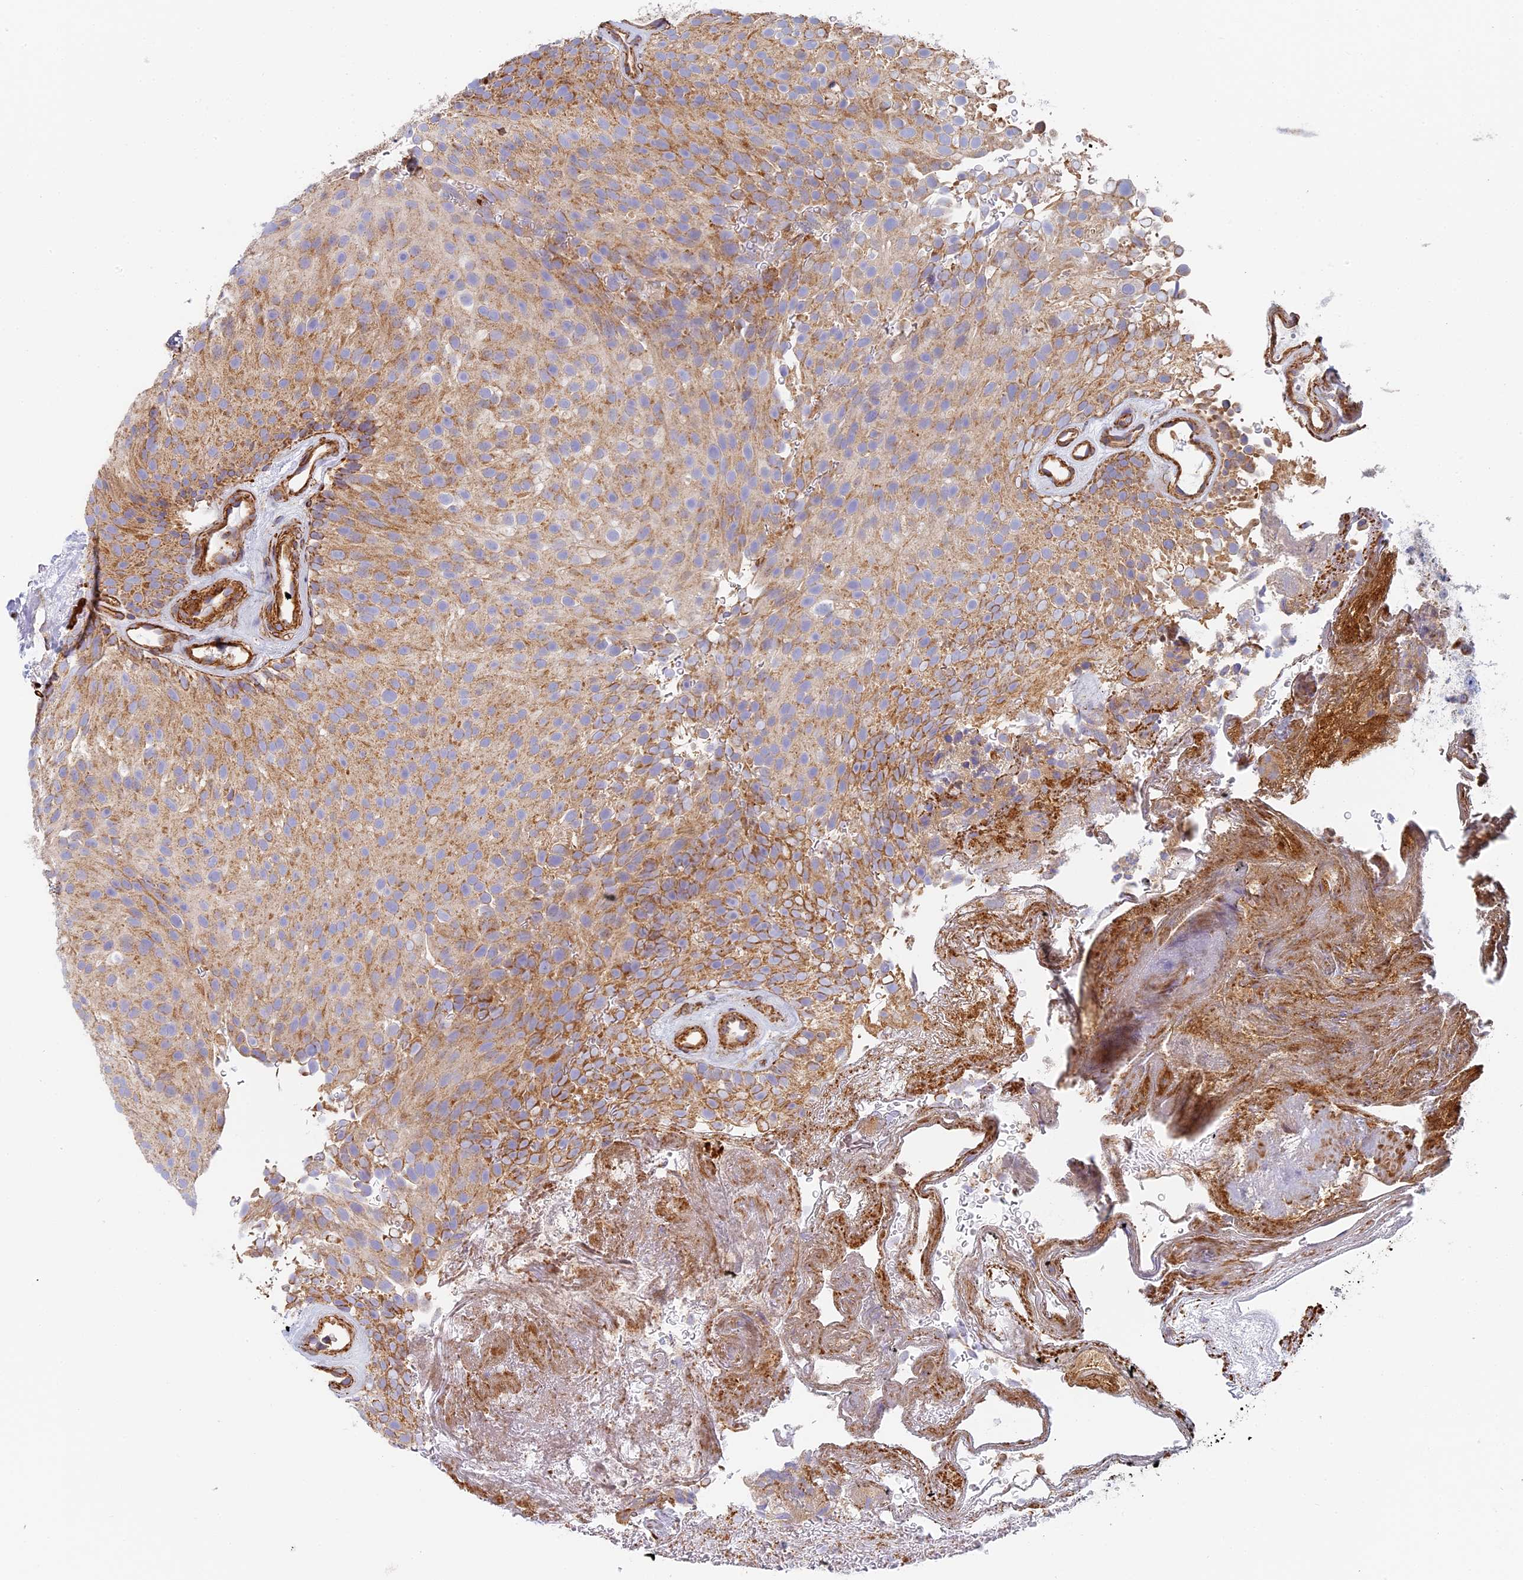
{"staining": {"intensity": "weak", "quantity": ">75%", "location": "cytoplasmic/membranous"}, "tissue": "urothelial cancer", "cell_type": "Tumor cells", "image_type": "cancer", "snomed": [{"axis": "morphology", "description": "Urothelial carcinoma, Low grade"}, {"axis": "topography", "description": "Urinary bladder"}], "caption": "A low amount of weak cytoplasmic/membranous staining is present in about >75% of tumor cells in urothelial carcinoma (low-grade) tissue.", "gene": "DDA1", "patient": {"sex": "male", "age": 78}}